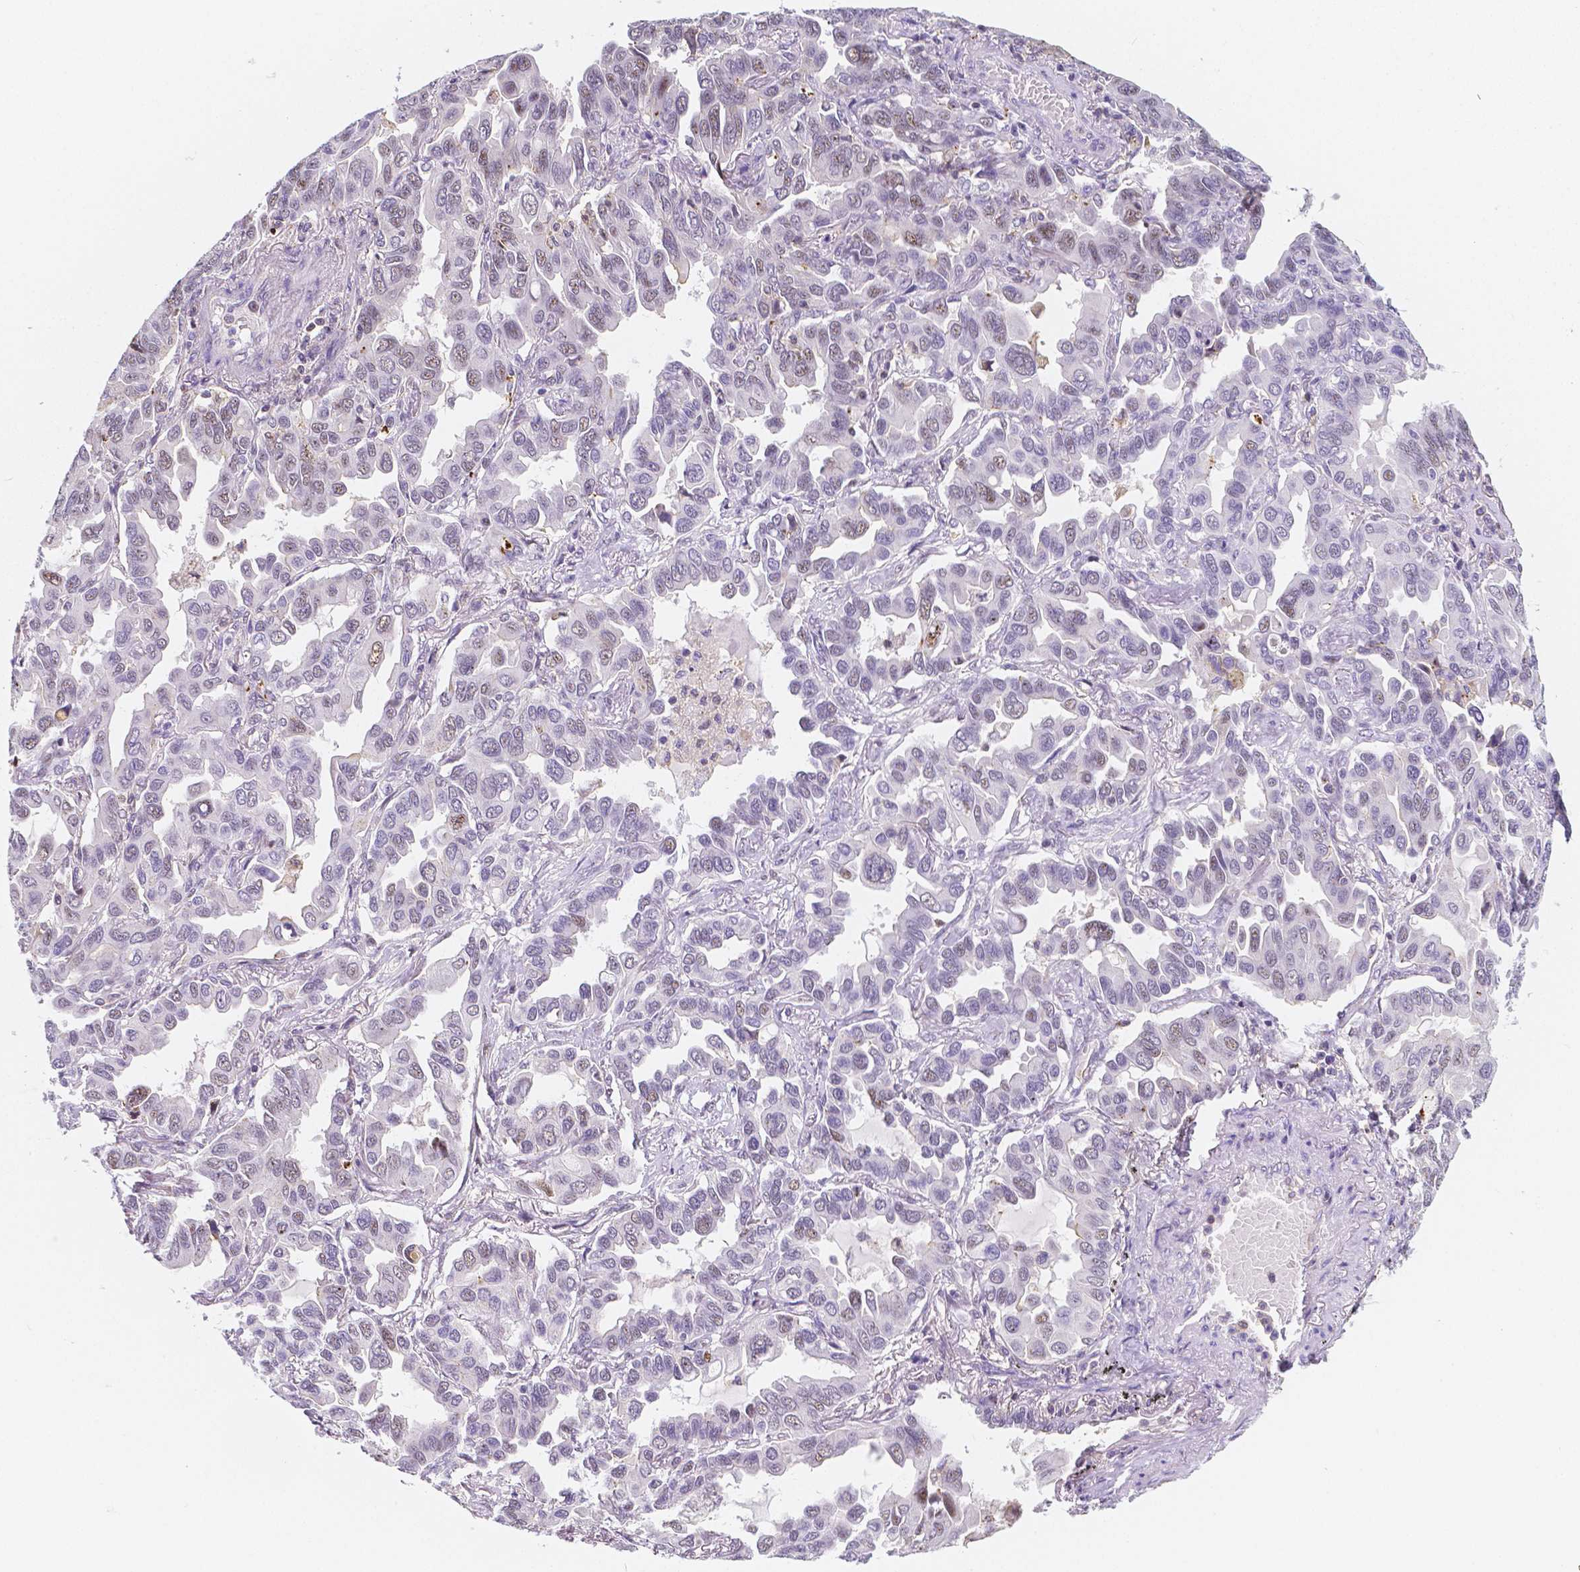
{"staining": {"intensity": "weak", "quantity": "<25%", "location": "cytoplasmic/membranous"}, "tissue": "lung cancer", "cell_type": "Tumor cells", "image_type": "cancer", "snomed": [{"axis": "morphology", "description": "Adenocarcinoma, NOS"}, {"axis": "topography", "description": "Lung"}], "caption": "Tumor cells are negative for protein expression in human adenocarcinoma (lung).", "gene": "GABRD", "patient": {"sex": "male", "age": 64}}